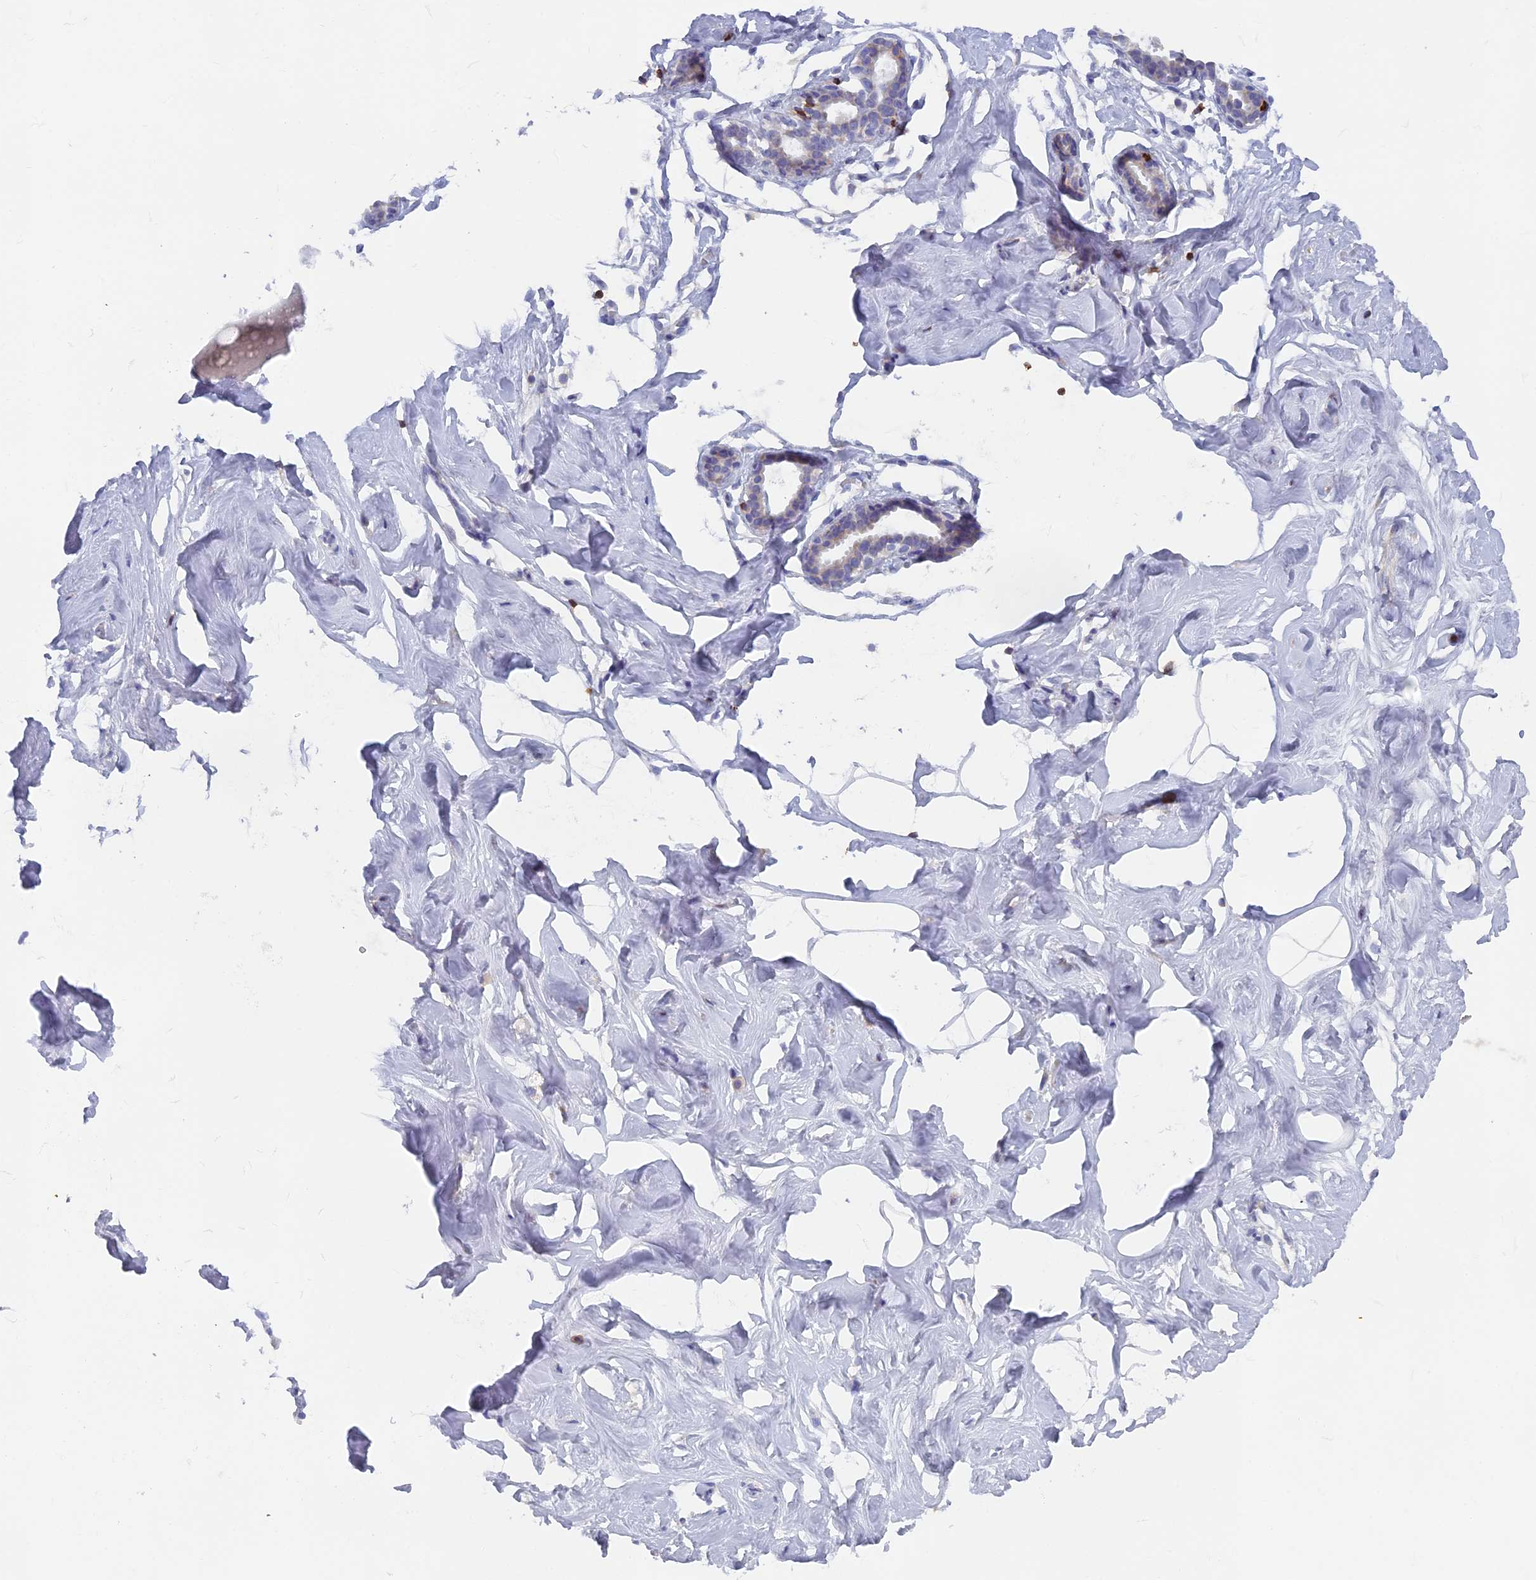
{"staining": {"intensity": "negative", "quantity": "none", "location": "none"}, "tissue": "breast", "cell_type": "Adipocytes", "image_type": "normal", "snomed": [{"axis": "morphology", "description": "Normal tissue, NOS"}, {"axis": "morphology", "description": "Adenoma, NOS"}, {"axis": "topography", "description": "Breast"}], "caption": "Immunohistochemical staining of unremarkable human breast displays no significant expression in adipocytes. (DAB IHC, high magnification).", "gene": "ABI3BP", "patient": {"sex": "female", "age": 23}}